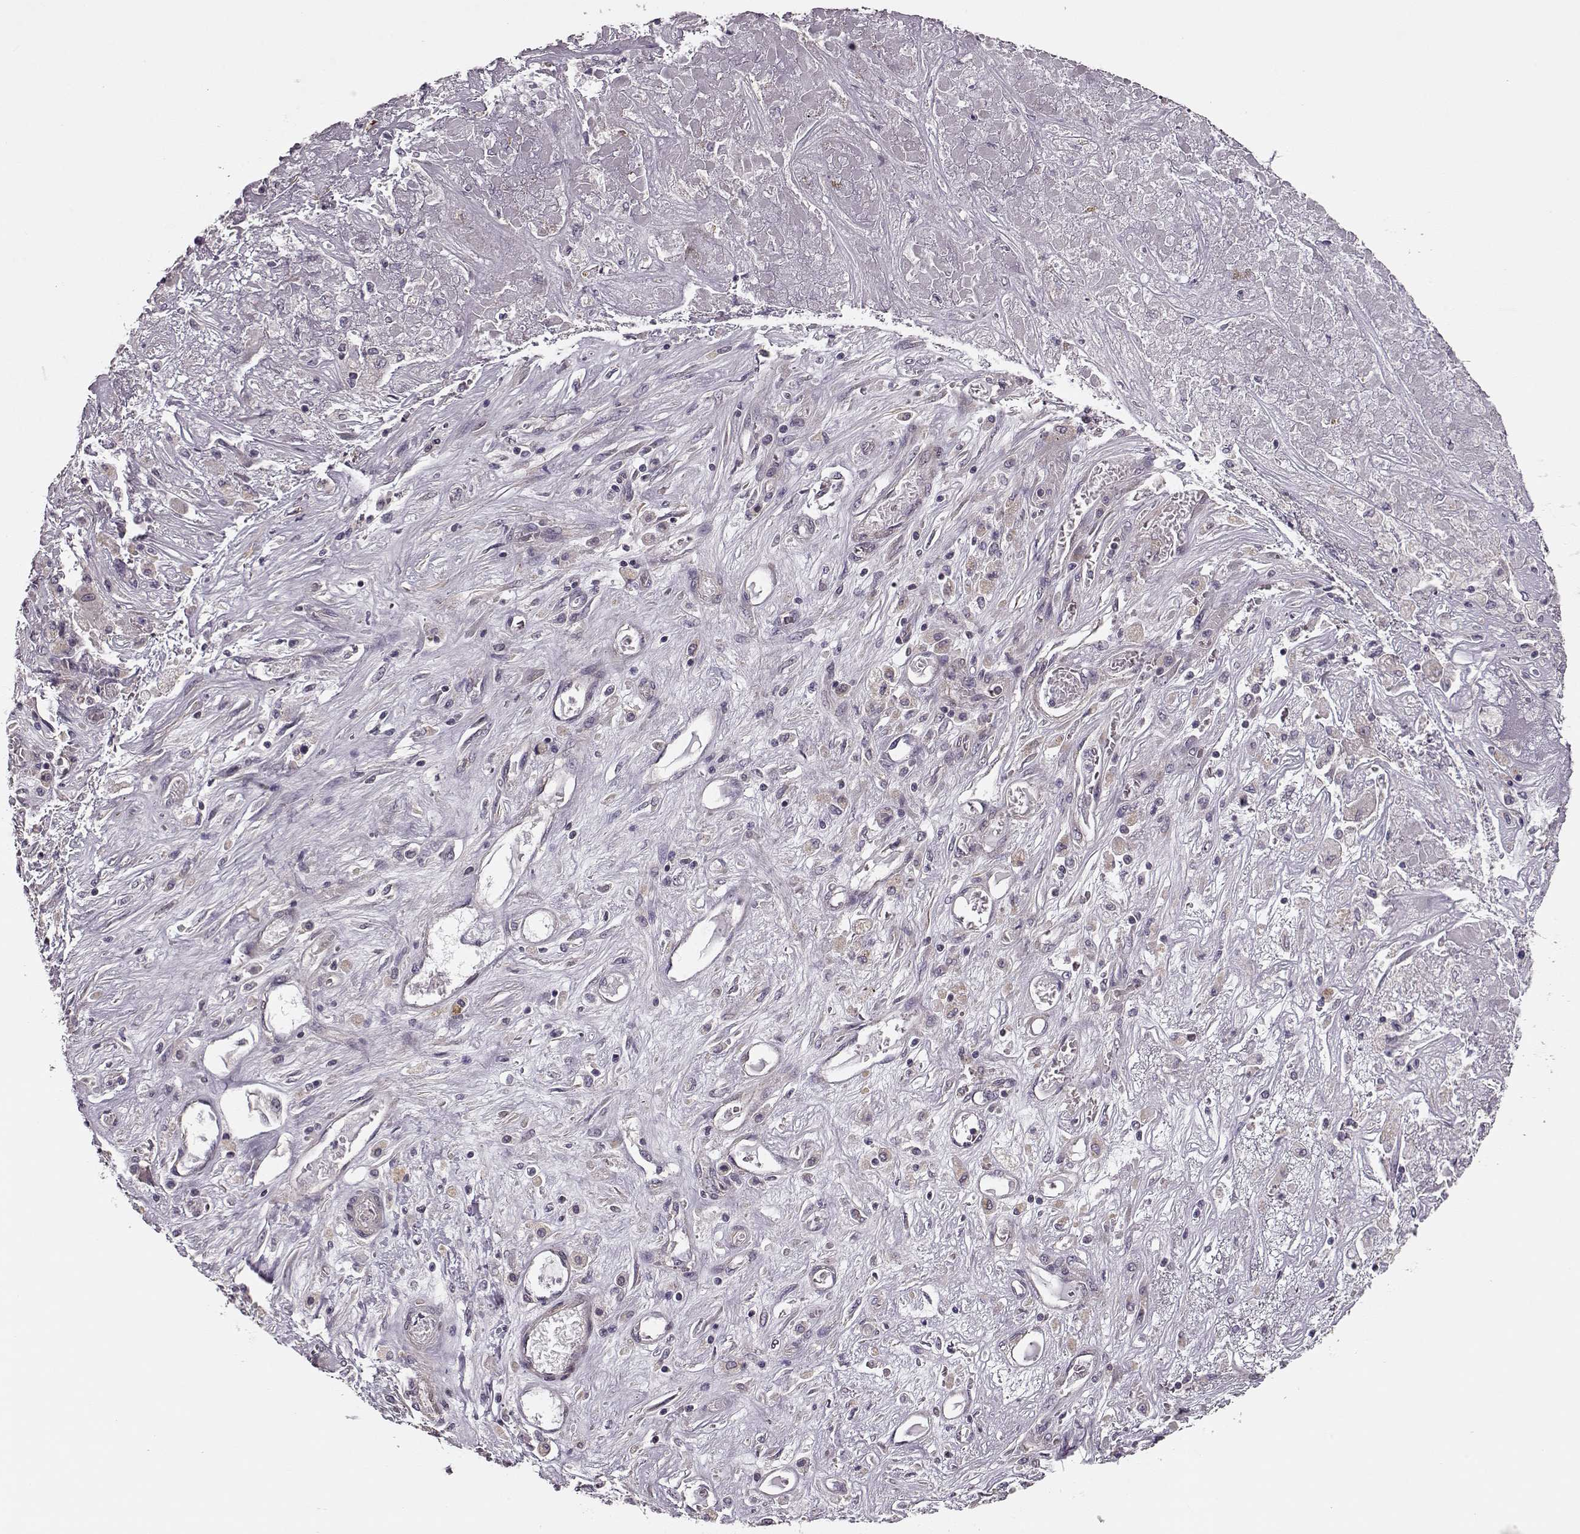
{"staining": {"intensity": "negative", "quantity": "none", "location": "none"}, "tissue": "liver cancer", "cell_type": "Tumor cells", "image_type": "cancer", "snomed": [{"axis": "morphology", "description": "Cholangiocarcinoma"}, {"axis": "topography", "description": "Liver"}], "caption": "Liver cholangiocarcinoma stained for a protein using immunohistochemistry exhibits no expression tumor cells.", "gene": "SLAIN2", "patient": {"sex": "female", "age": 52}}